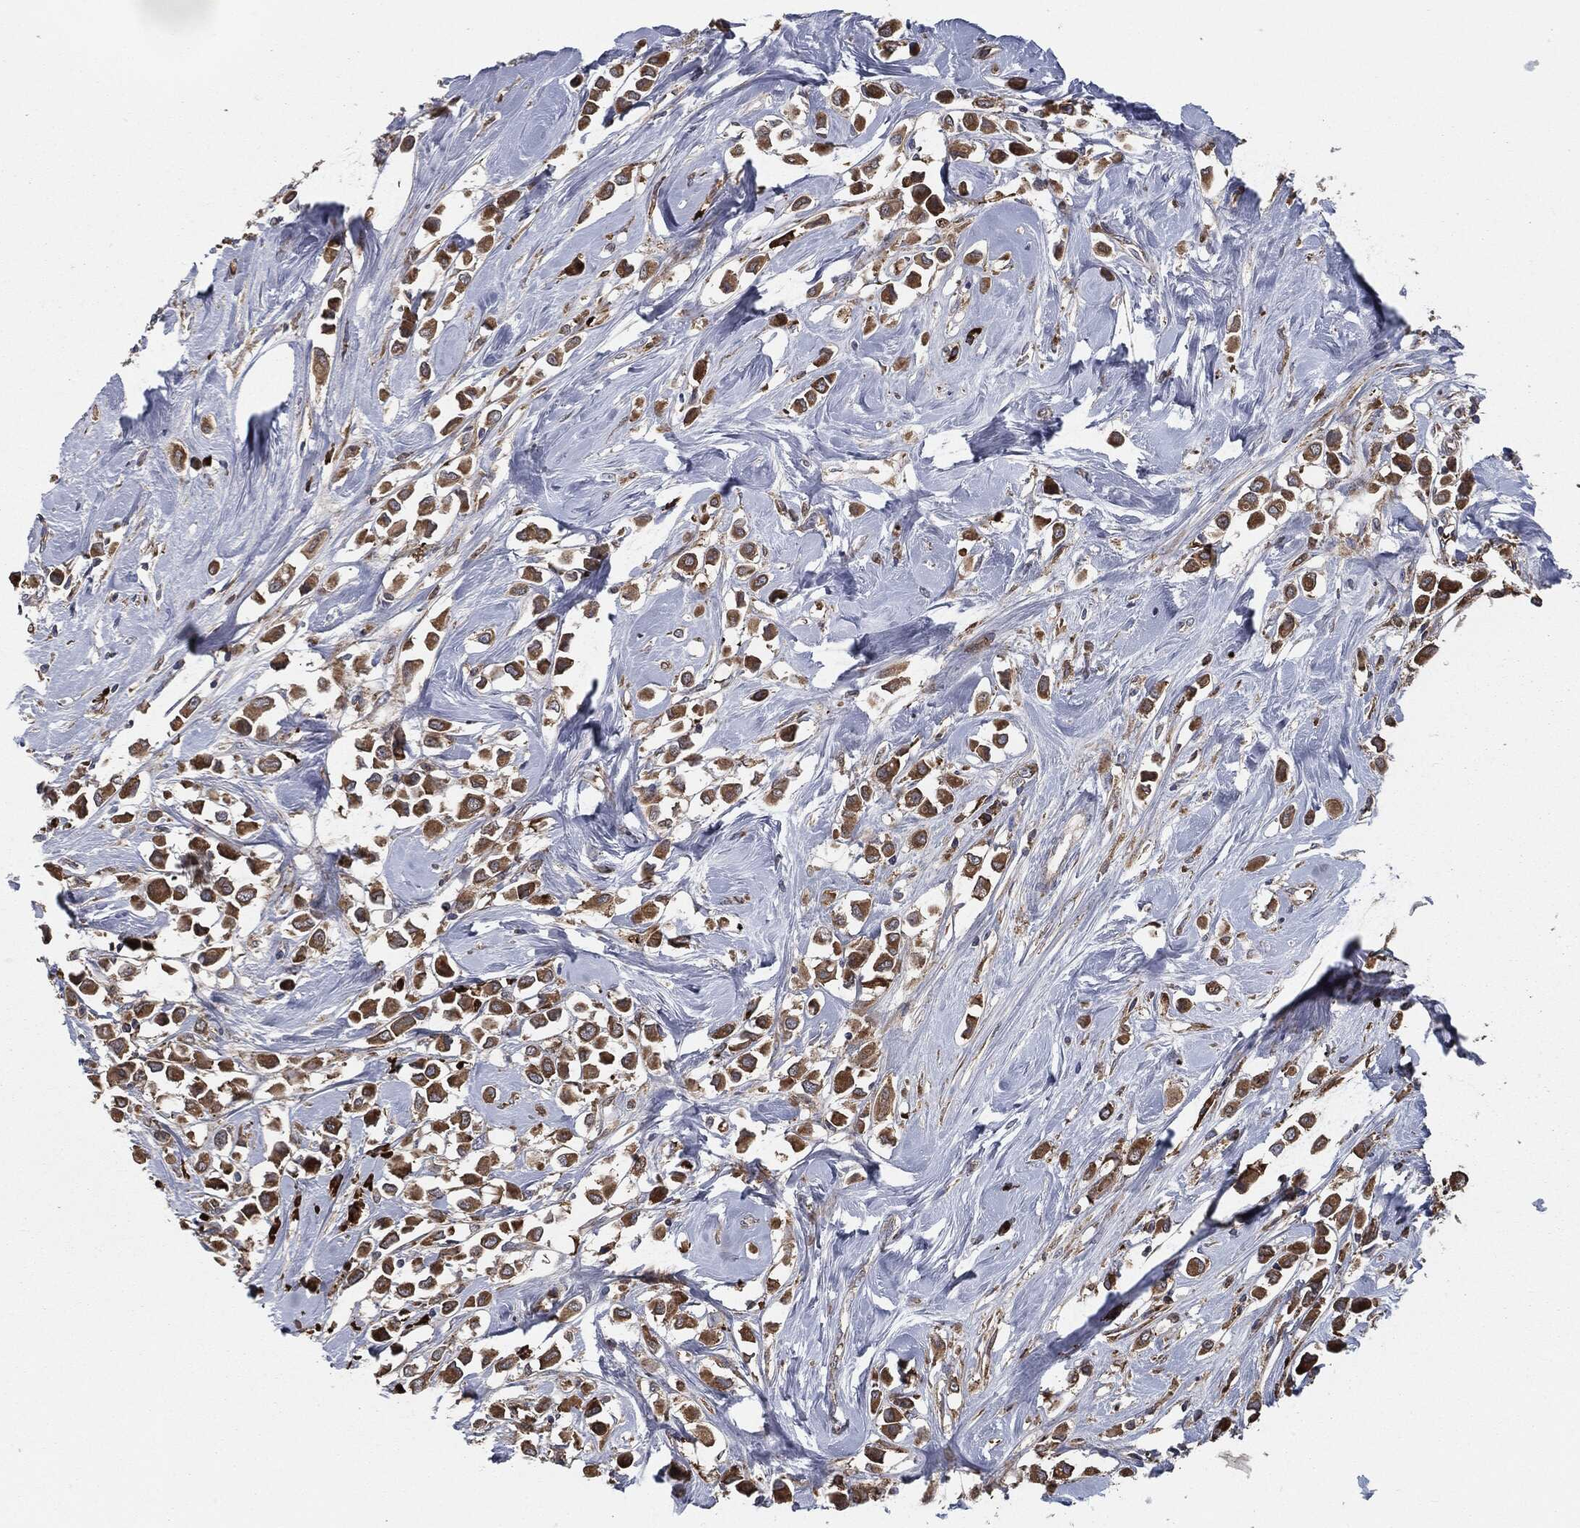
{"staining": {"intensity": "strong", "quantity": ">75%", "location": "cytoplasmic/membranous"}, "tissue": "breast cancer", "cell_type": "Tumor cells", "image_type": "cancer", "snomed": [{"axis": "morphology", "description": "Duct carcinoma"}, {"axis": "topography", "description": "Breast"}], "caption": "Invasive ductal carcinoma (breast) was stained to show a protein in brown. There is high levels of strong cytoplasmic/membranous expression in approximately >75% of tumor cells. (IHC, brightfield microscopy, high magnification).", "gene": "PRDX4", "patient": {"sex": "female", "age": 61}}